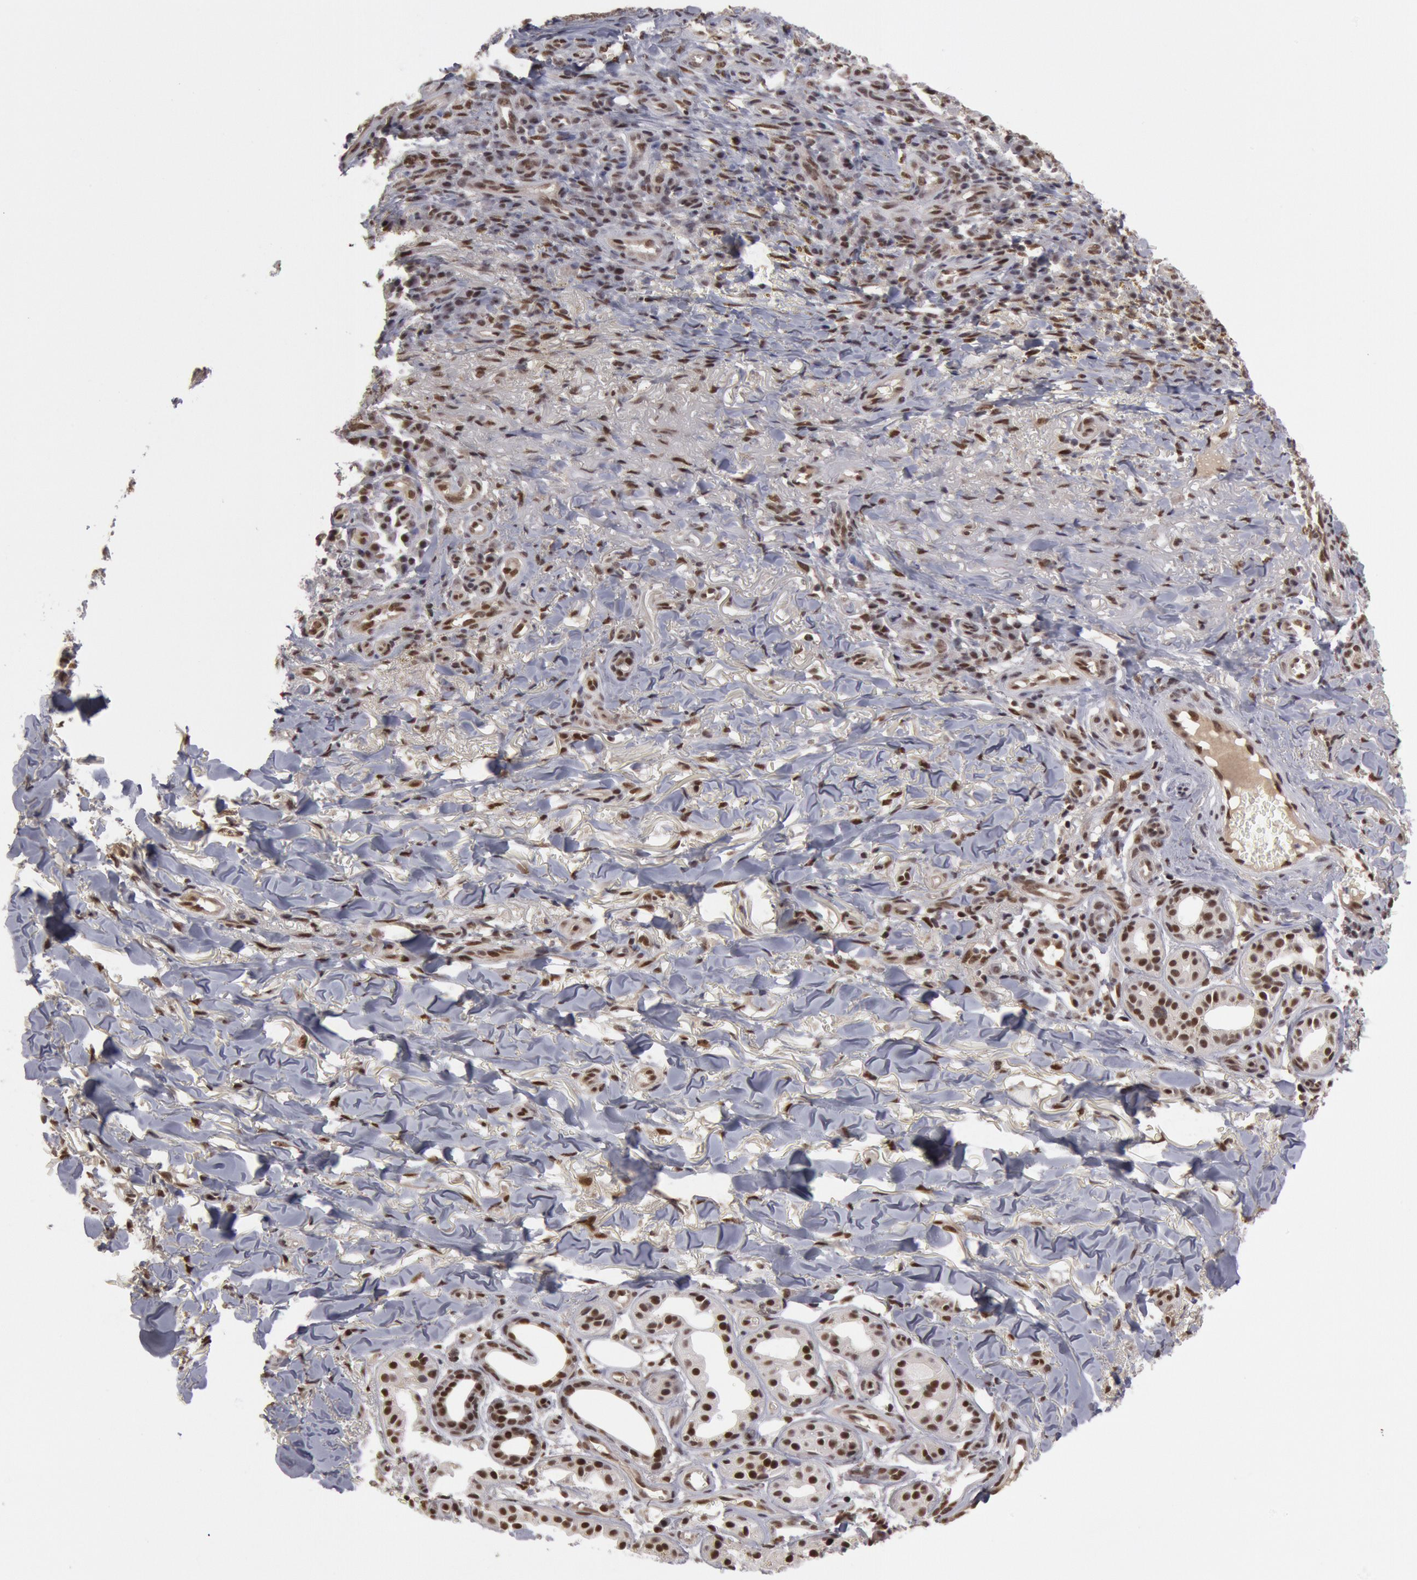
{"staining": {"intensity": "weak", "quantity": "25%-75%", "location": "nuclear"}, "tissue": "skin cancer", "cell_type": "Tumor cells", "image_type": "cancer", "snomed": [{"axis": "morphology", "description": "Basal cell carcinoma"}, {"axis": "topography", "description": "Skin"}], "caption": "DAB immunohistochemical staining of skin cancer exhibits weak nuclear protein staining in about 25%-75% of tumor cells.", "gene": "PPP4R3B", "patient": {"sex": "male", "age": 81}}